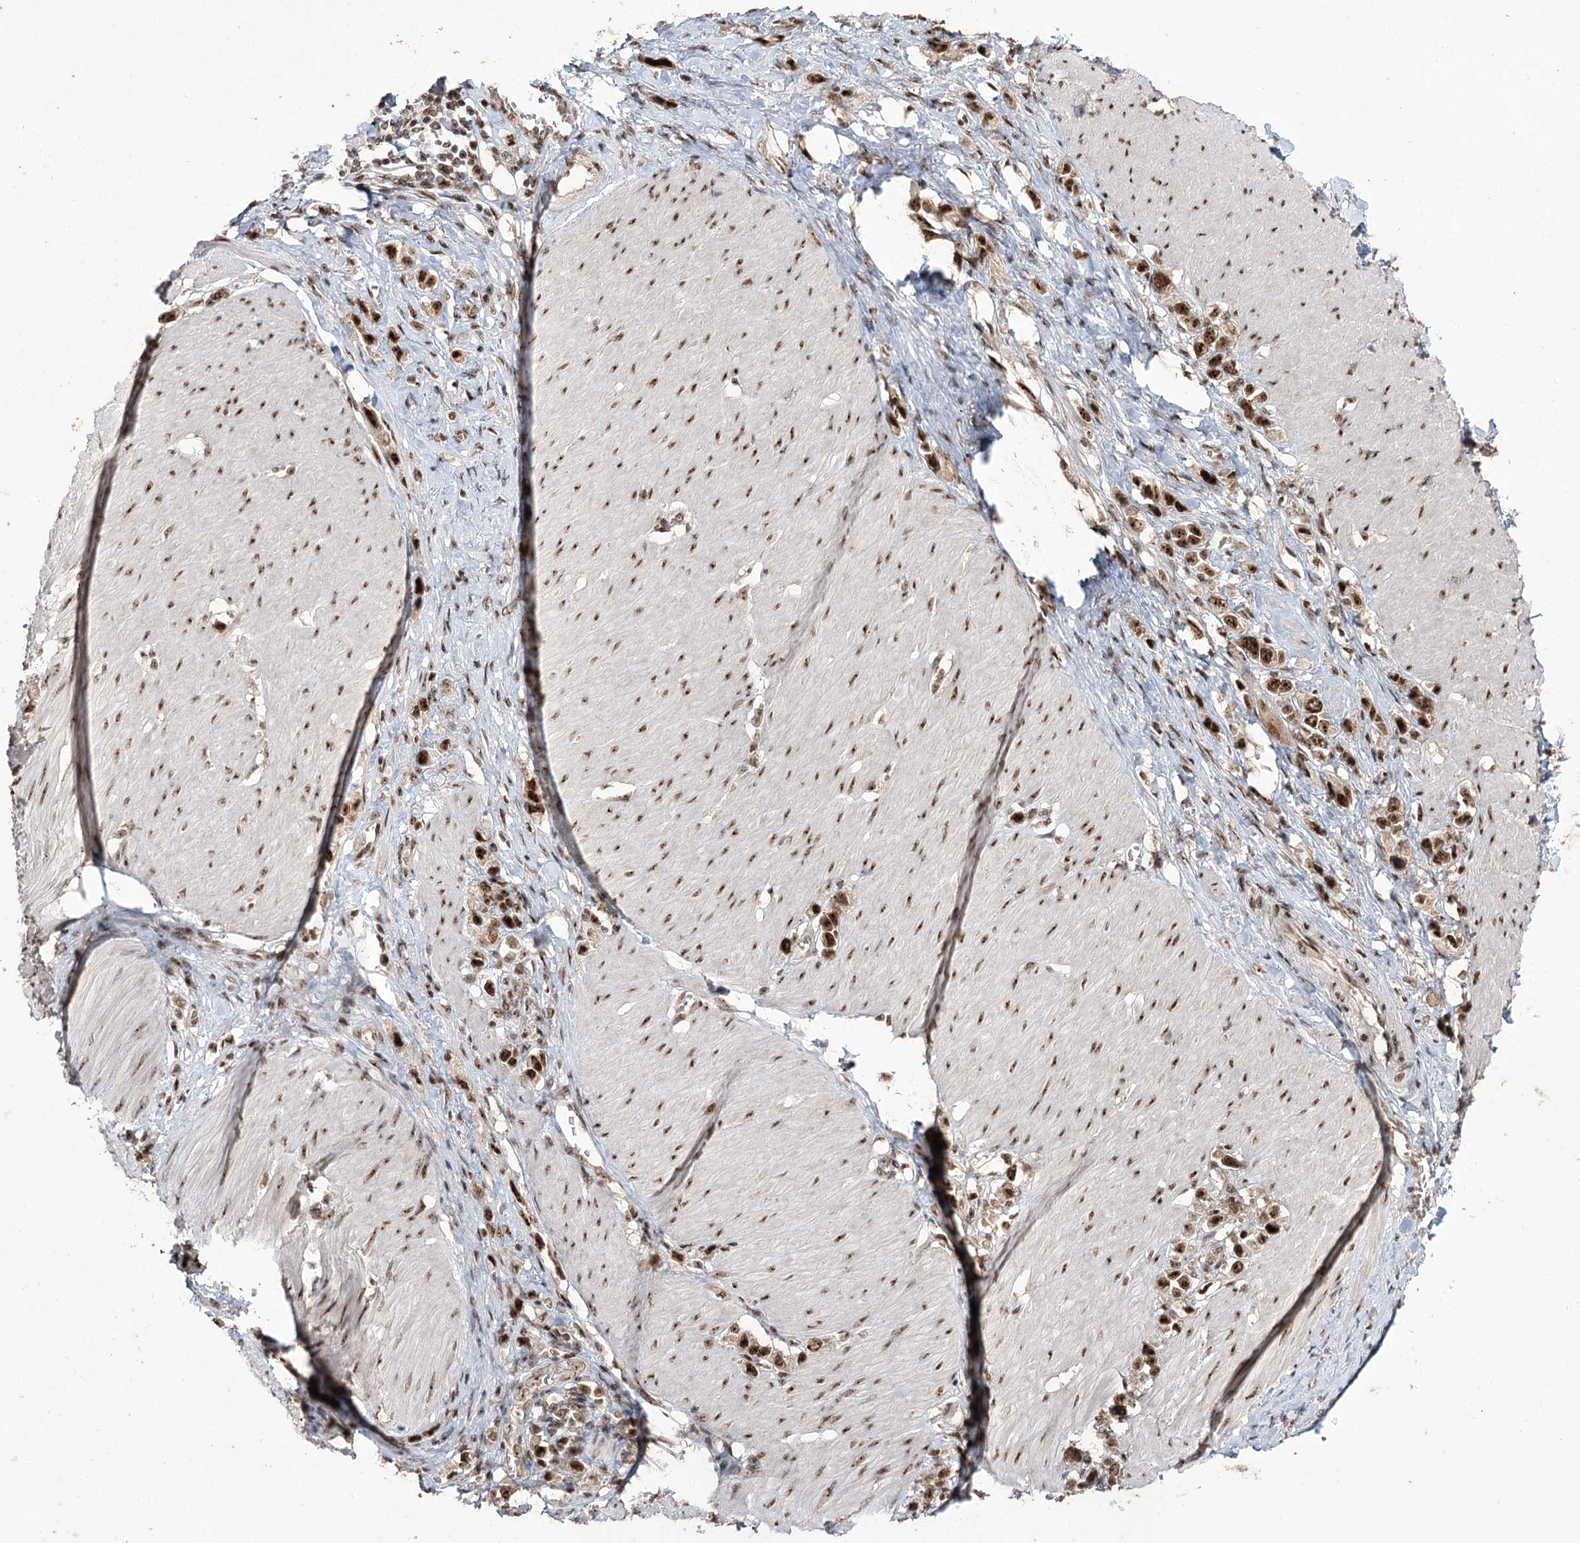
{"staining": {"intensity": "strong", "quantity": ">75%", "location": "nuclear"}, "tissue": "stomach cancer", "cell_type": "Tumor cells", "image_type": "cancer", "snomed": [{"axis": "morphology", "description": "Normal tissue, NOS"}, {"axis": "morphology", "description": "Adenocarcinoma, NOS"}, {"axis": "topography", "description": "Stomach, upper"}, {"axis": "topography", "description": "Stomach"}], "caption": "DAB (3,3'-diaminobenzidine) immunohistochemical staining of adenocarcinoma (stomach) displays strong nuclear protein staining in about >75% of tumor cells.", "gene": "ERCC3", "patient": {"sex": "female", "age": 65}}